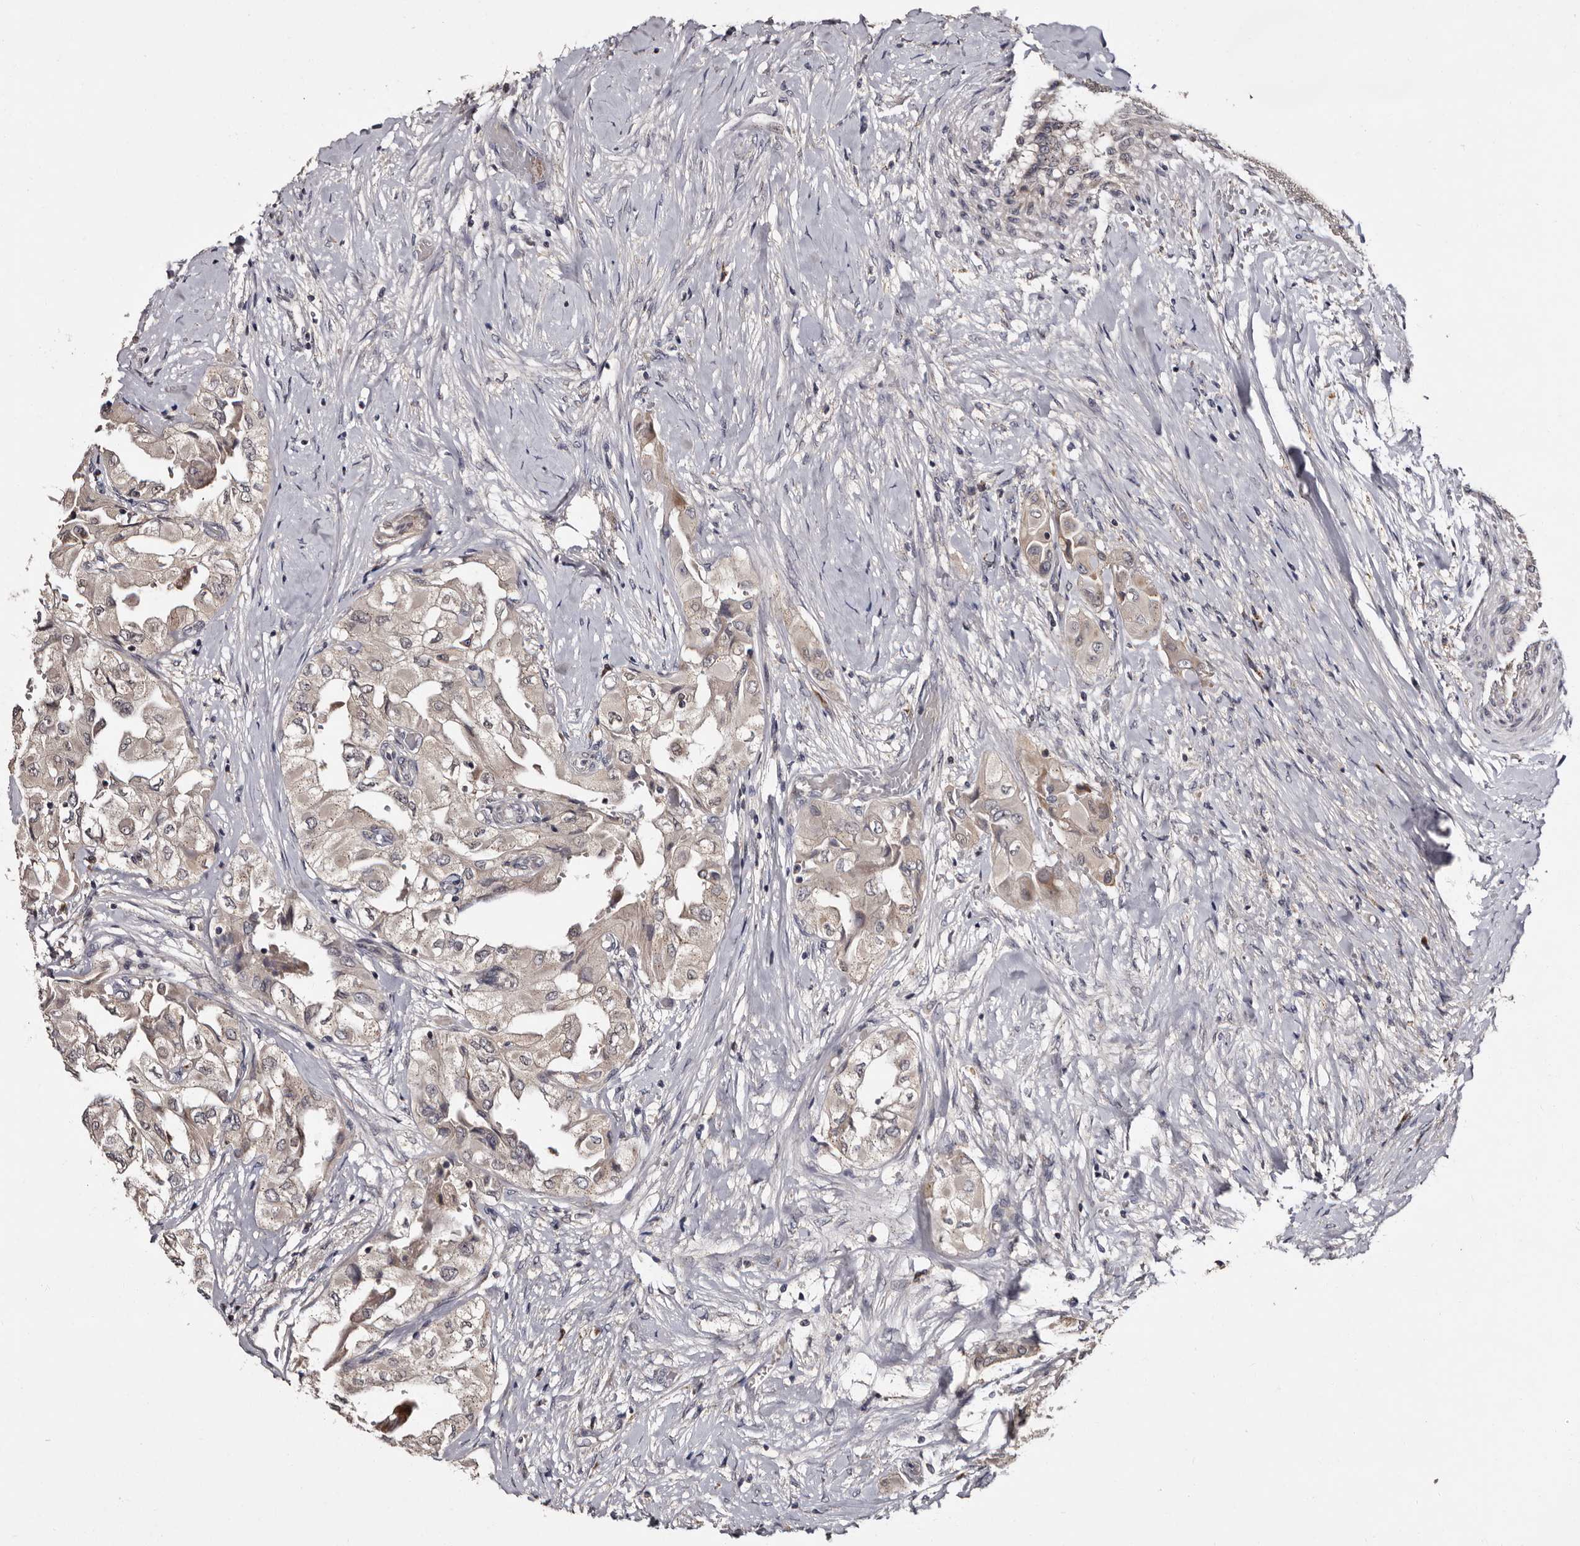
{"staining": {"intensity": "weak", "quantity": ">75%", "location": "cytoplasmic/membranous,nuclear"}, "tissue": "thyroid cancer", "cell_type": "Tumor cells", "image_type": "cancer", "snomed": [{"axis": "morphology", "description": "Papillary adenocarcinoma, NOS"}, {"axis": "topography", "description": "Thyroid gland"}], "caption": "Immunohistochemical staining of human papillary adenocarcinoma (thyroid) reveals weak cytoplasmic/membranous and nuclear protein positivity in about >75% of tumor cells.", "gene": "DNPH1", "patient": {"sex": "female", "age": 59}}